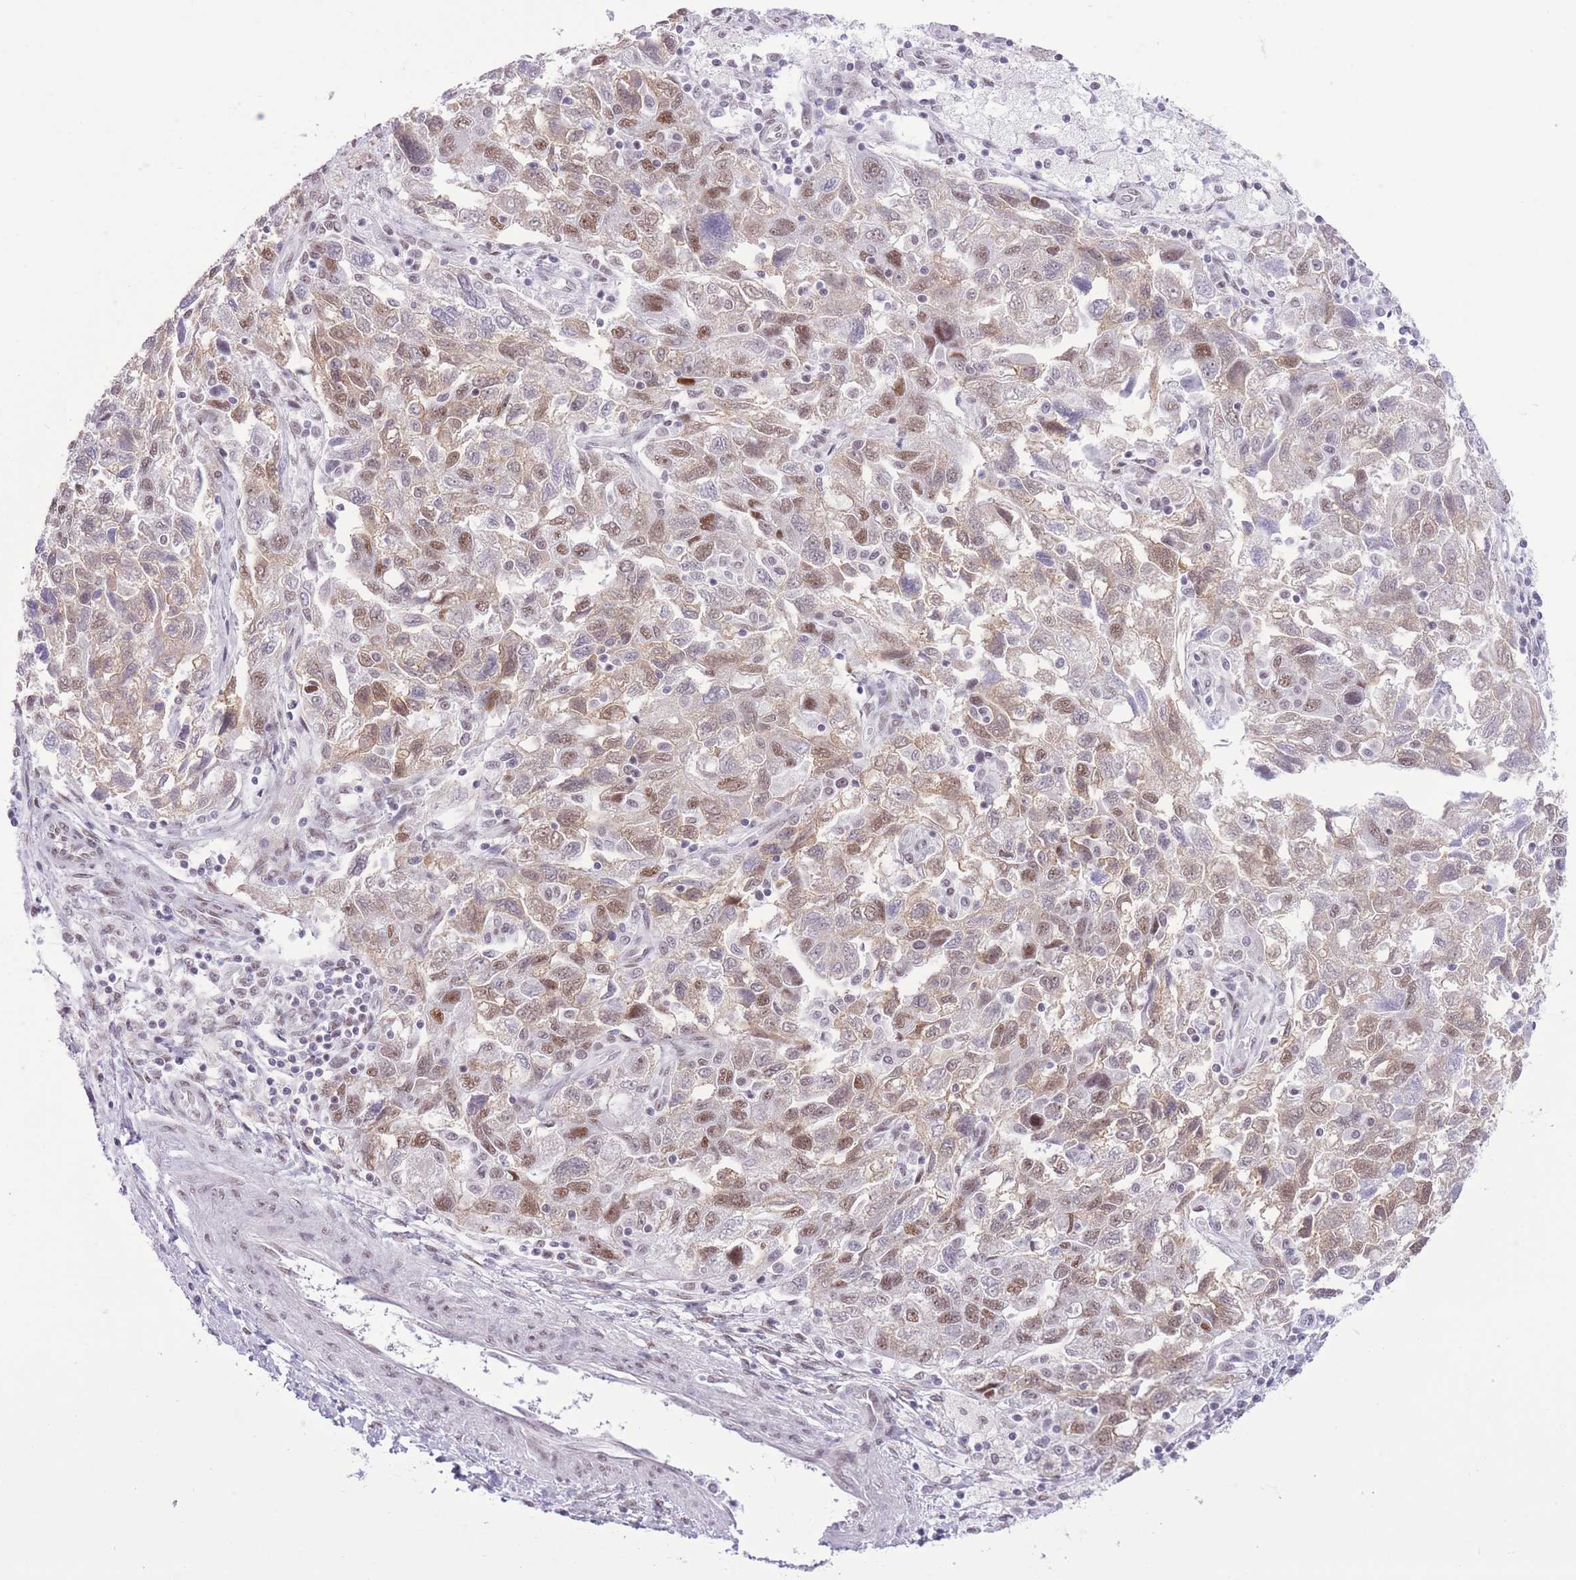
{"staining": {"intensity": "moderate", "quantity": "25%-75%", "location": "nuclear"}, "tissue": "ovarian cancer", "cell_type": "Tumor cells", "image_type": "cancer", "snomed": [{"axis": "morphology", "description": "Carcinoma, NOS"}, {"axis": "morphology", "description": "Cystadenocarcinoma, serous, NOS"}, {"axis": "topography", "description": "Ovary"}], "caption": "Immunohistochemistry histopathology image of ovarian cancer stained for a protein (brown), which demonstrates medium levels of moderate nuclear positivity in approximately 25%-75% of tumor cells.", "gene": "ZBED5", "patient": {"sex": "female", "age": 69}}